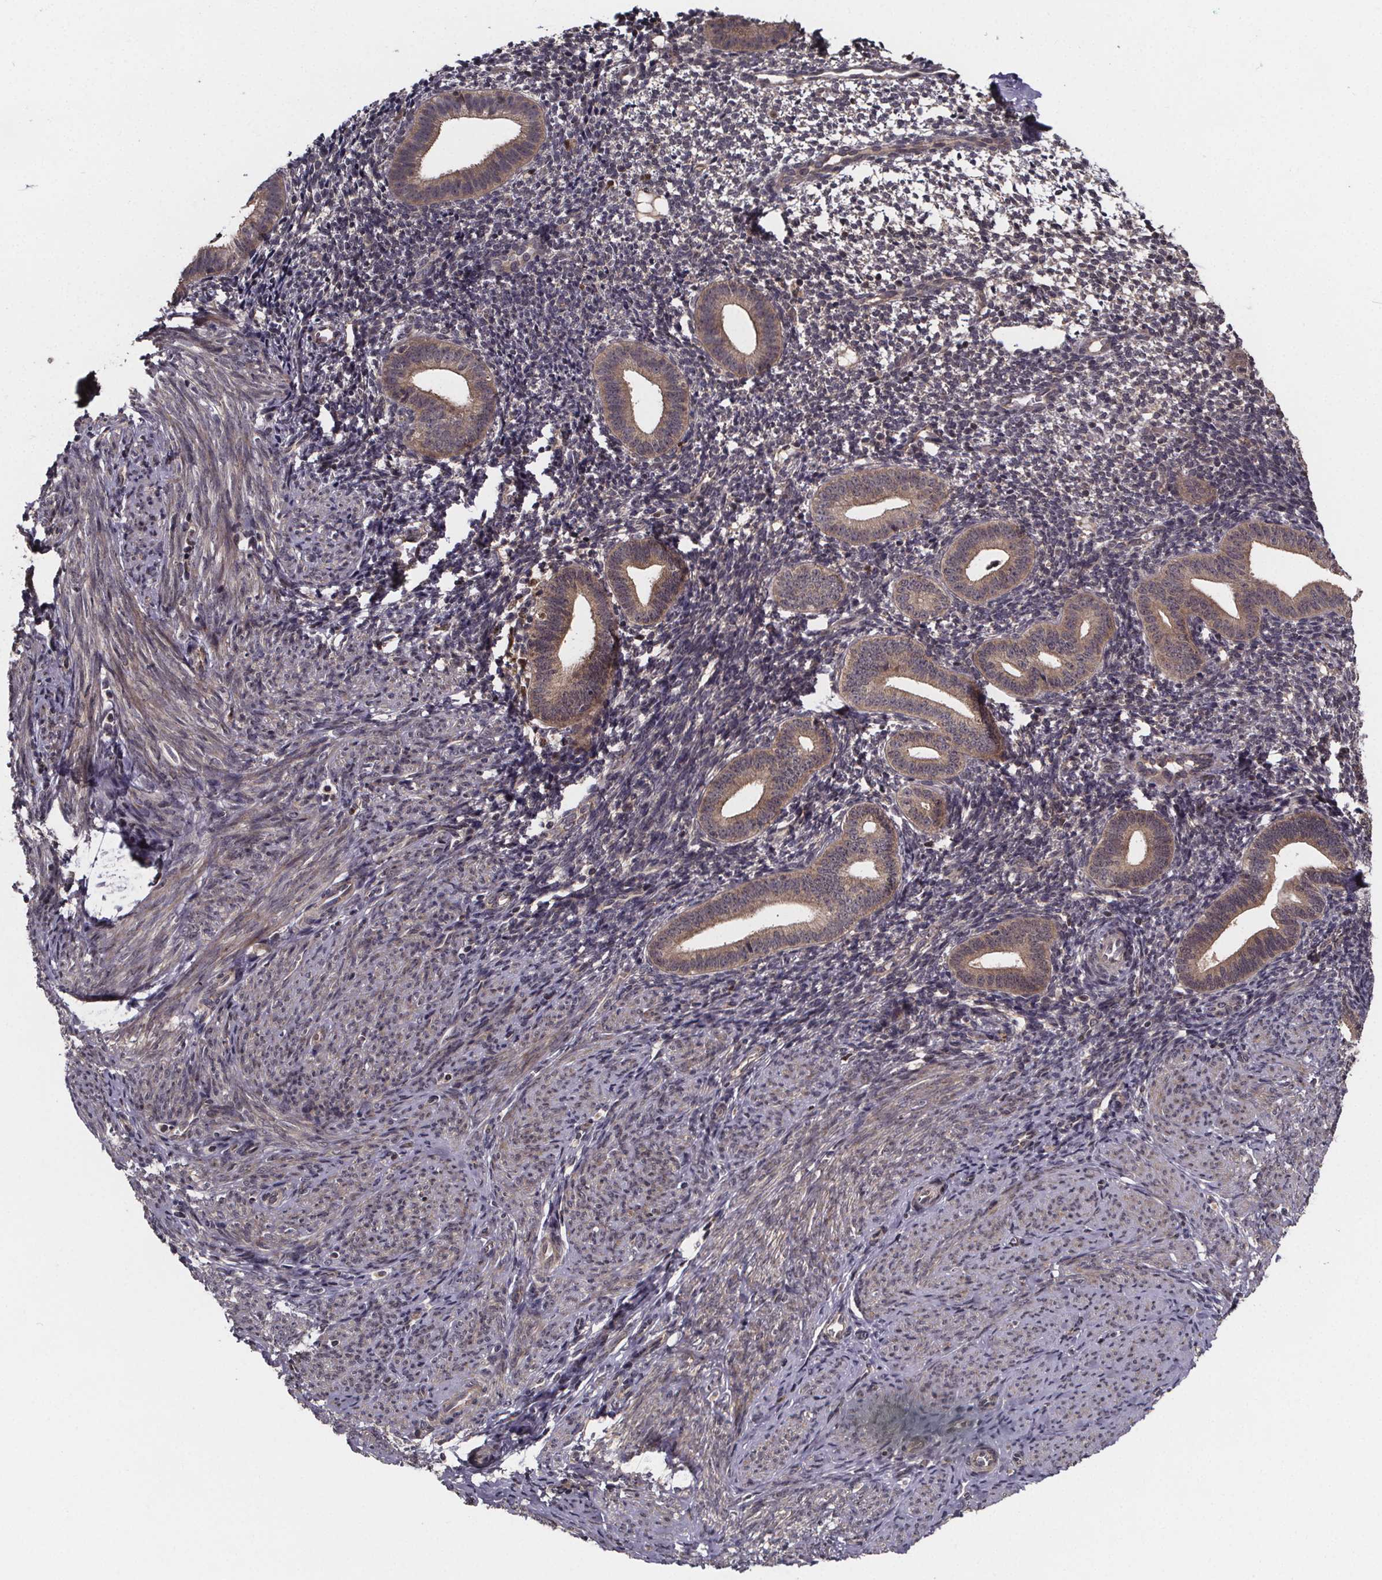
{"staining": {"intensity": "negative", "quantity": "none", "location": "none"}, "tissue": "endometrium", "cell_type": "Cells in endometrial stroma", "image_type": "normal", "snomed": [{"axis": "morphology", "description": "Normal tissue, NOS"}, {"axis": "topography", "description": "Endometrium"}], "caption": "Immunohistochemical staining of benign human endometrium demonstrates no significant staining in cells in endometrial stroma.", "gene": "FN3KRP", "patient": {"sex": "female", "age": 40}}